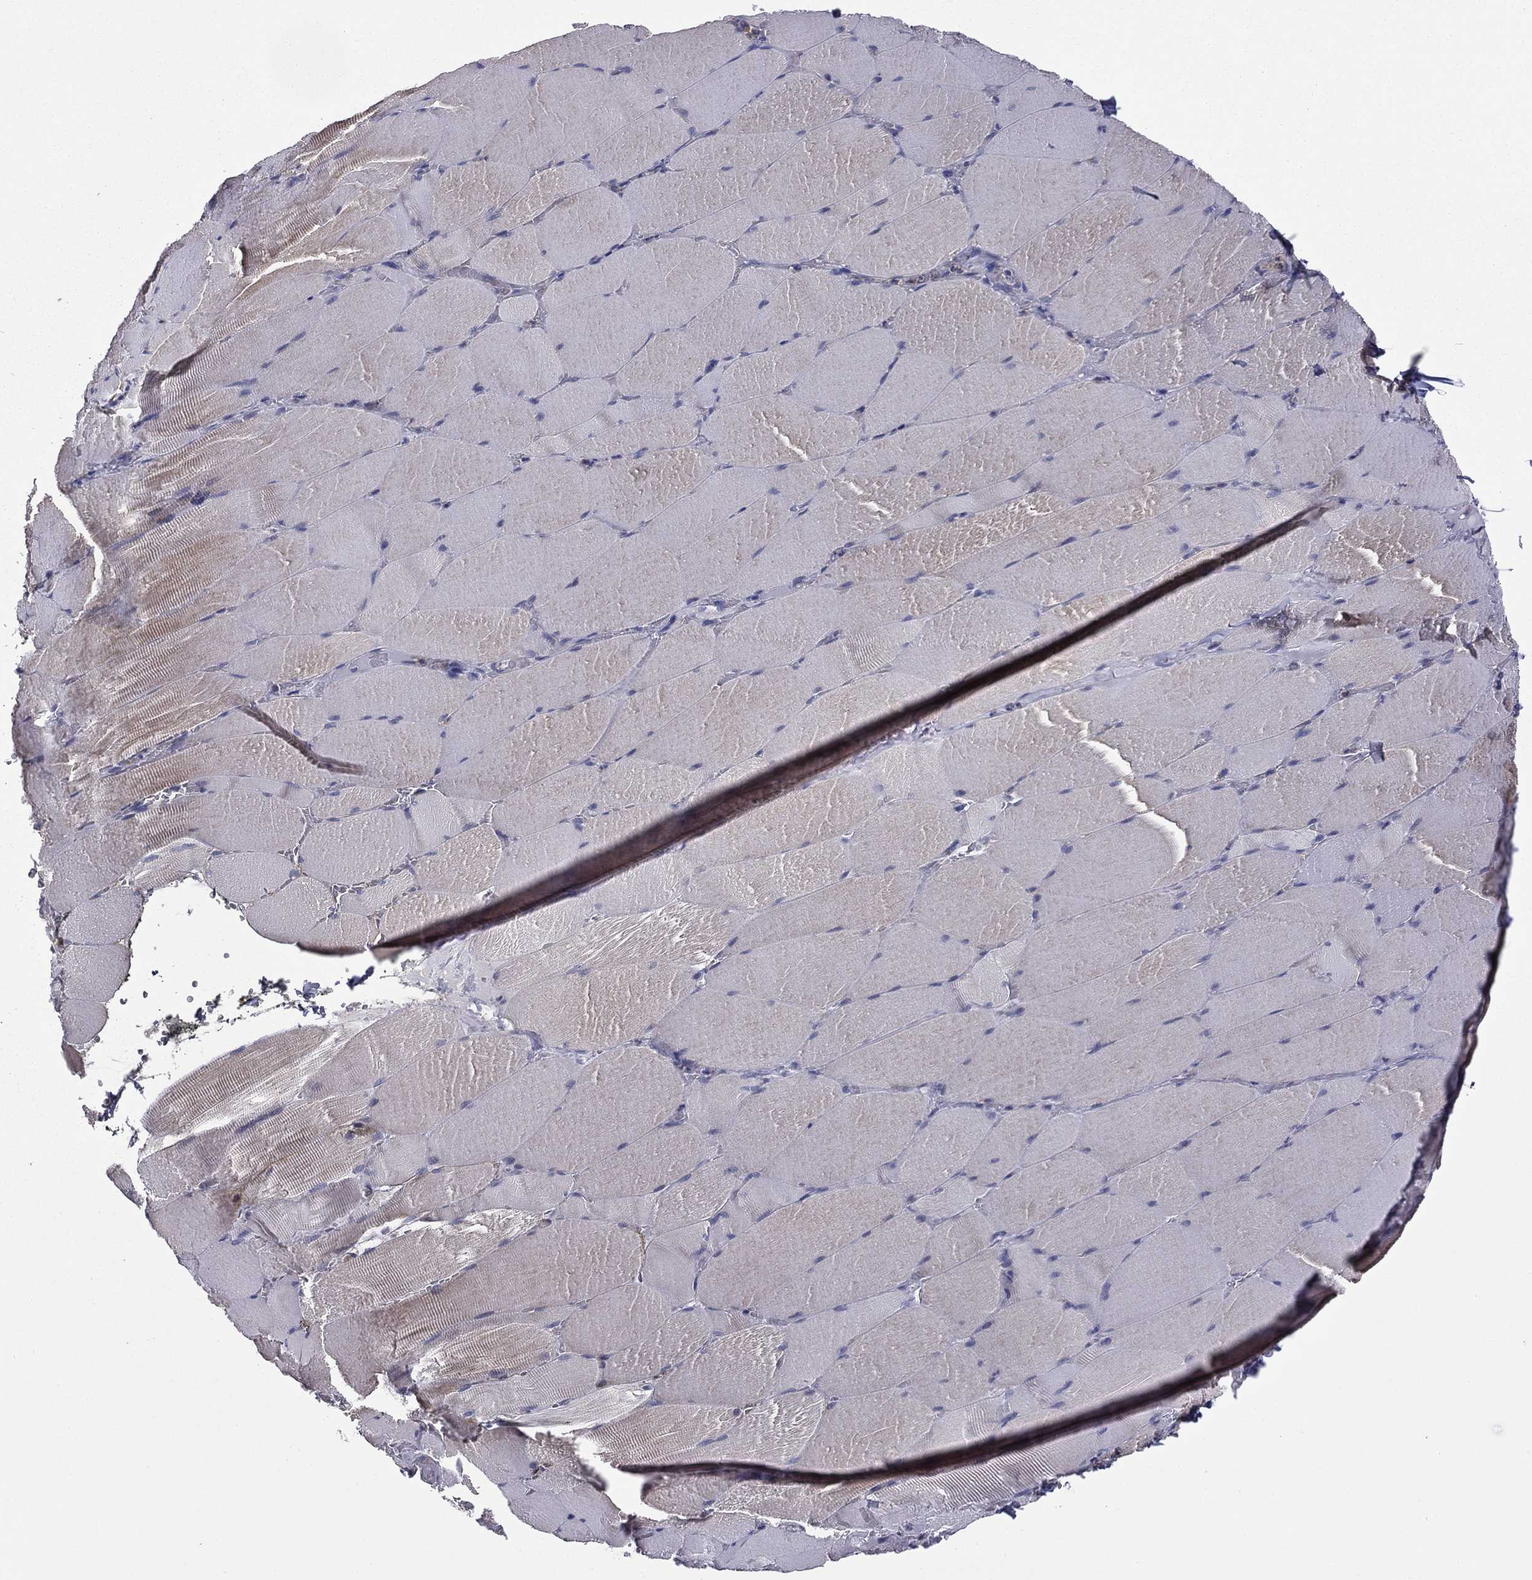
{"staining": {"intensity": "negative", "quantity": "none", "location": "none"}, "tissue": "skeletal muscle", "cell_type": "Myocytes", "image_type": "normal", "snomed": [{"axis": "morphology", "description": "Normal tissue, NOS"}, {"axis": "topography", "description": "Skeletal muscle"}], "caption": "Micrograph shows no protein expression in myocytes of unremarkable skeletal muscle. (Brightfield microscopy of DAB IHC at high magnification).", "gene": "TCHH", "patient": {"sex": "male", "age": 56}}